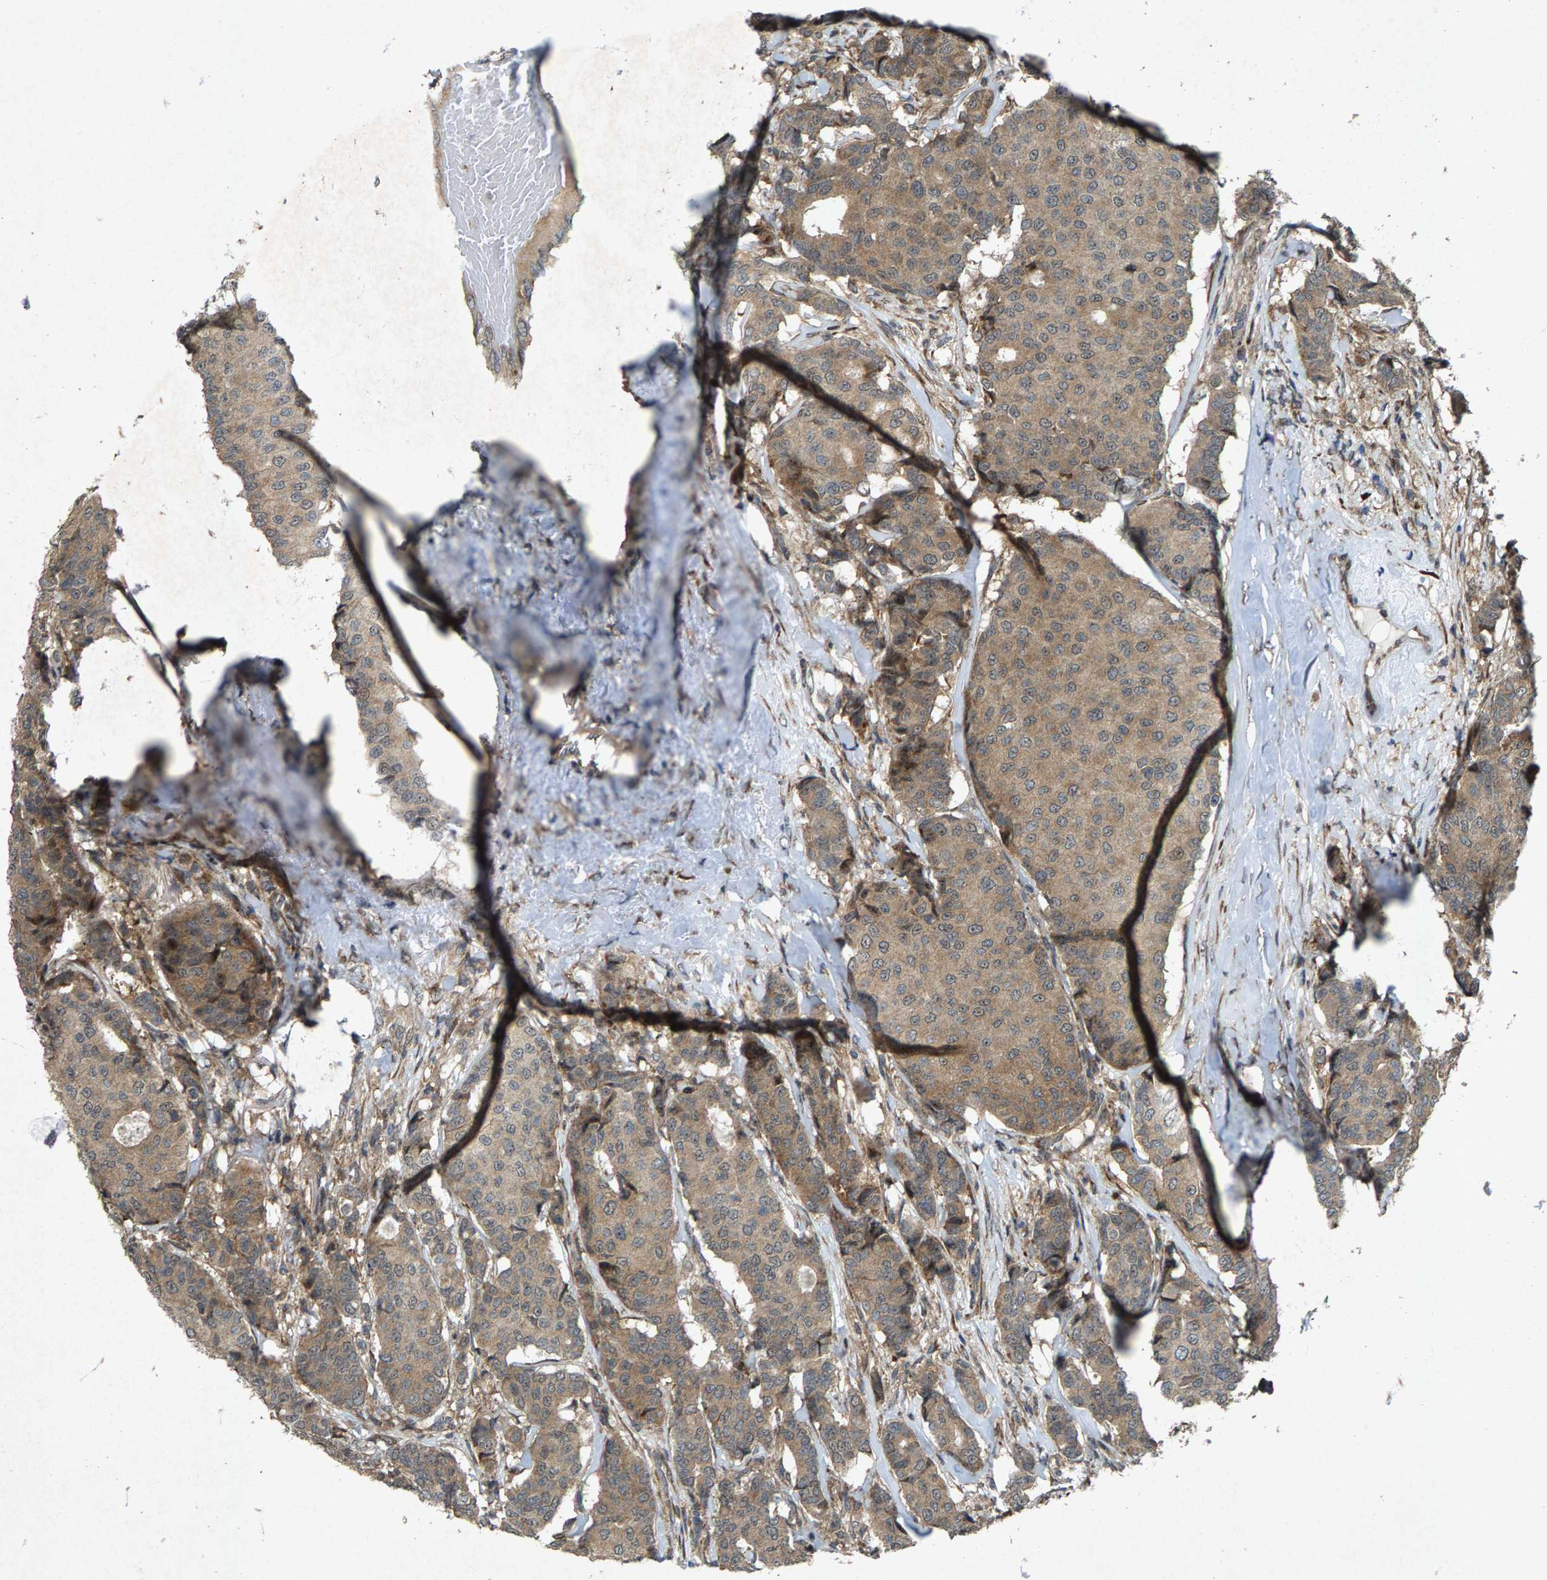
{"staining": {"intensity": "moderate", "quantity": ">75%", "location": "cytoplasmic/membranous"}, "tissue": "breast cancer", "cell_type": "Tumor cells", "image_type": "cancer", "snomed": [{"axis": "morphology", "description": "Duct carcinoma"}, {"axis": "topography", "description": "Breast"}], "caption": "DAB immunohistochemical staining of human breast intraductal carcinoma shows moderate cytoplasmic/membranous protein staining in approximately >75% of tumor cells. Ihc stains the protein in brown and the nuclei are stained blue.", "gene": "LRRC72", "patient": {"sex": "female", "age": 75}}